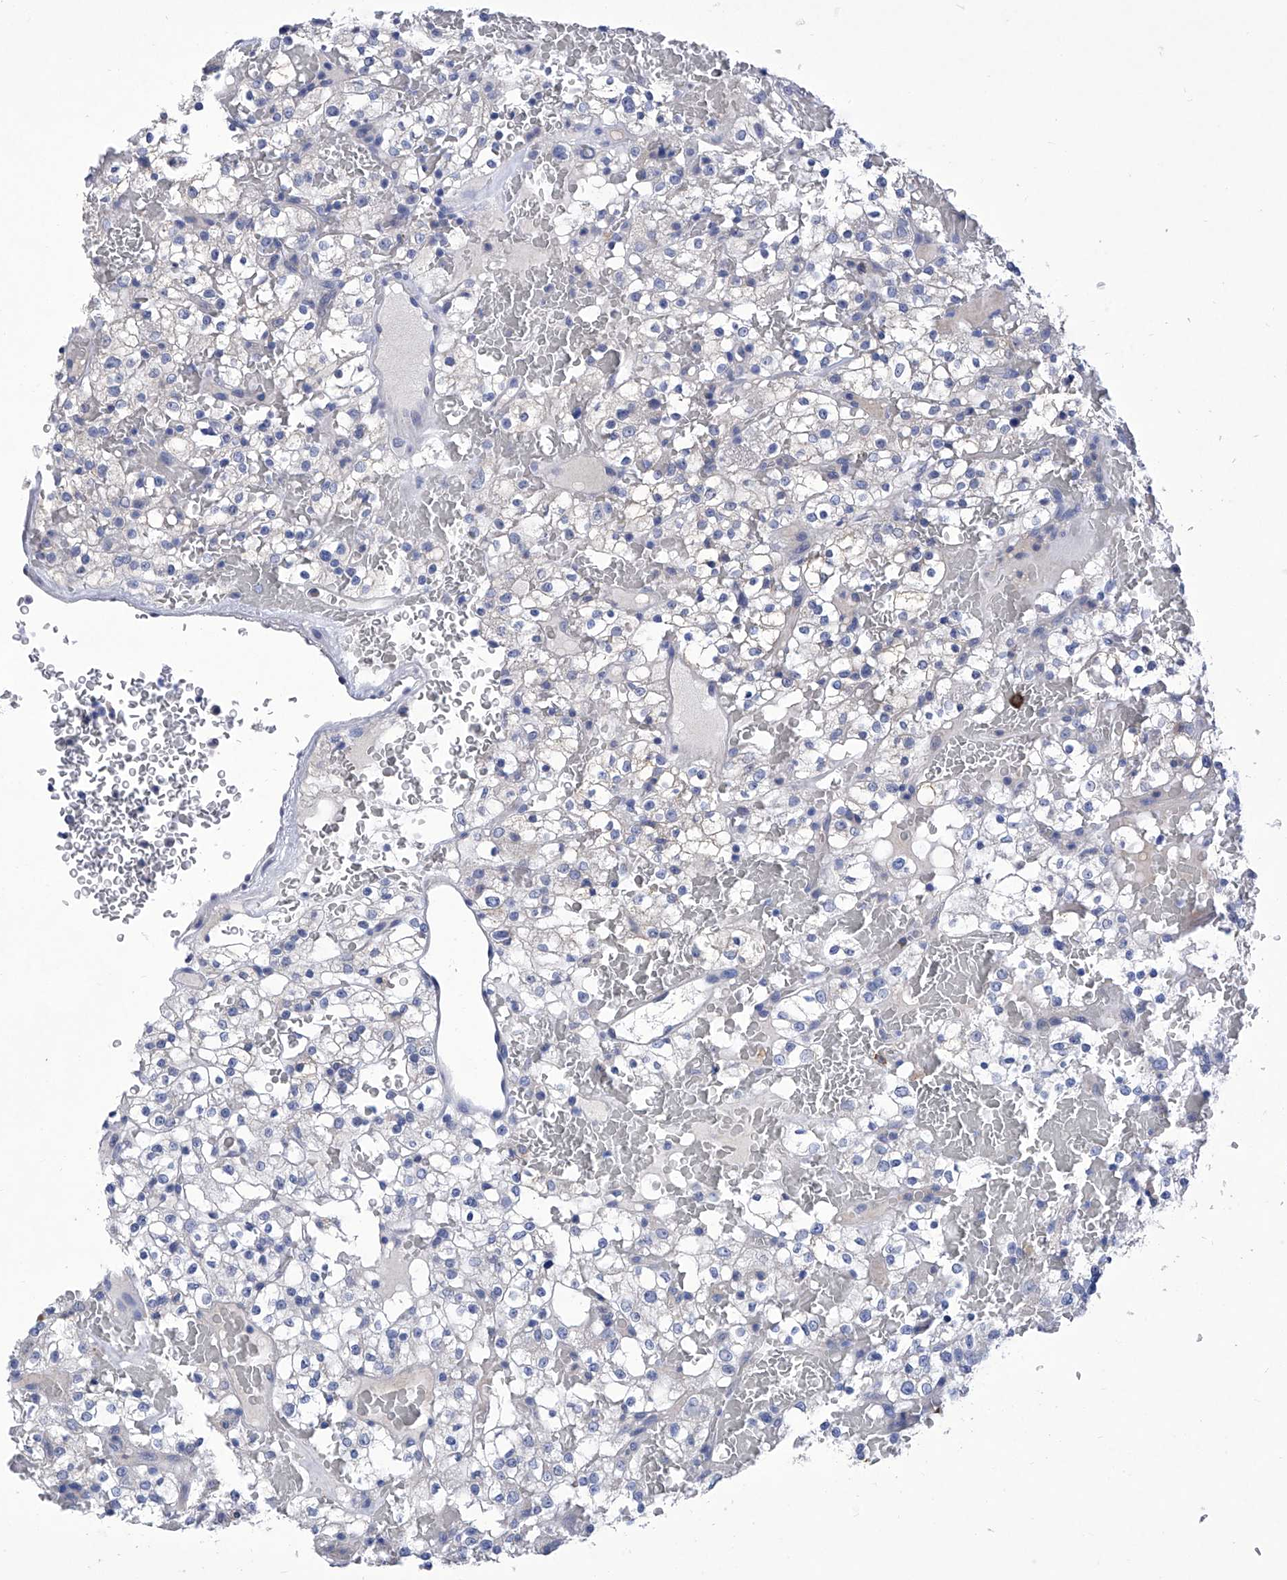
{"staining": {"intensity": "negative", "quantity": "none", "location": "none"}, "tissue": "renal cancer", "cell_type": "Tumor cells", "image_type": "cancer", "snomed": [{"axis": "morphology", "description": "Normal tissue, NOS"}, {"axis": "morphology", "description": "Adenocarcinoma, NOS"}, {"axis": "topography", "description": "Kidney"}], "caption": "Immunohistochemistry photomicrograph of neoplastic tissue: adenocarcinoma (renal) stained with DAB (3,3'-diaminobenzidine) displays no significant protein positivity in tumor cells.", "gene": "IFNL2", "patient": {"sex": "female", "age": 72}}